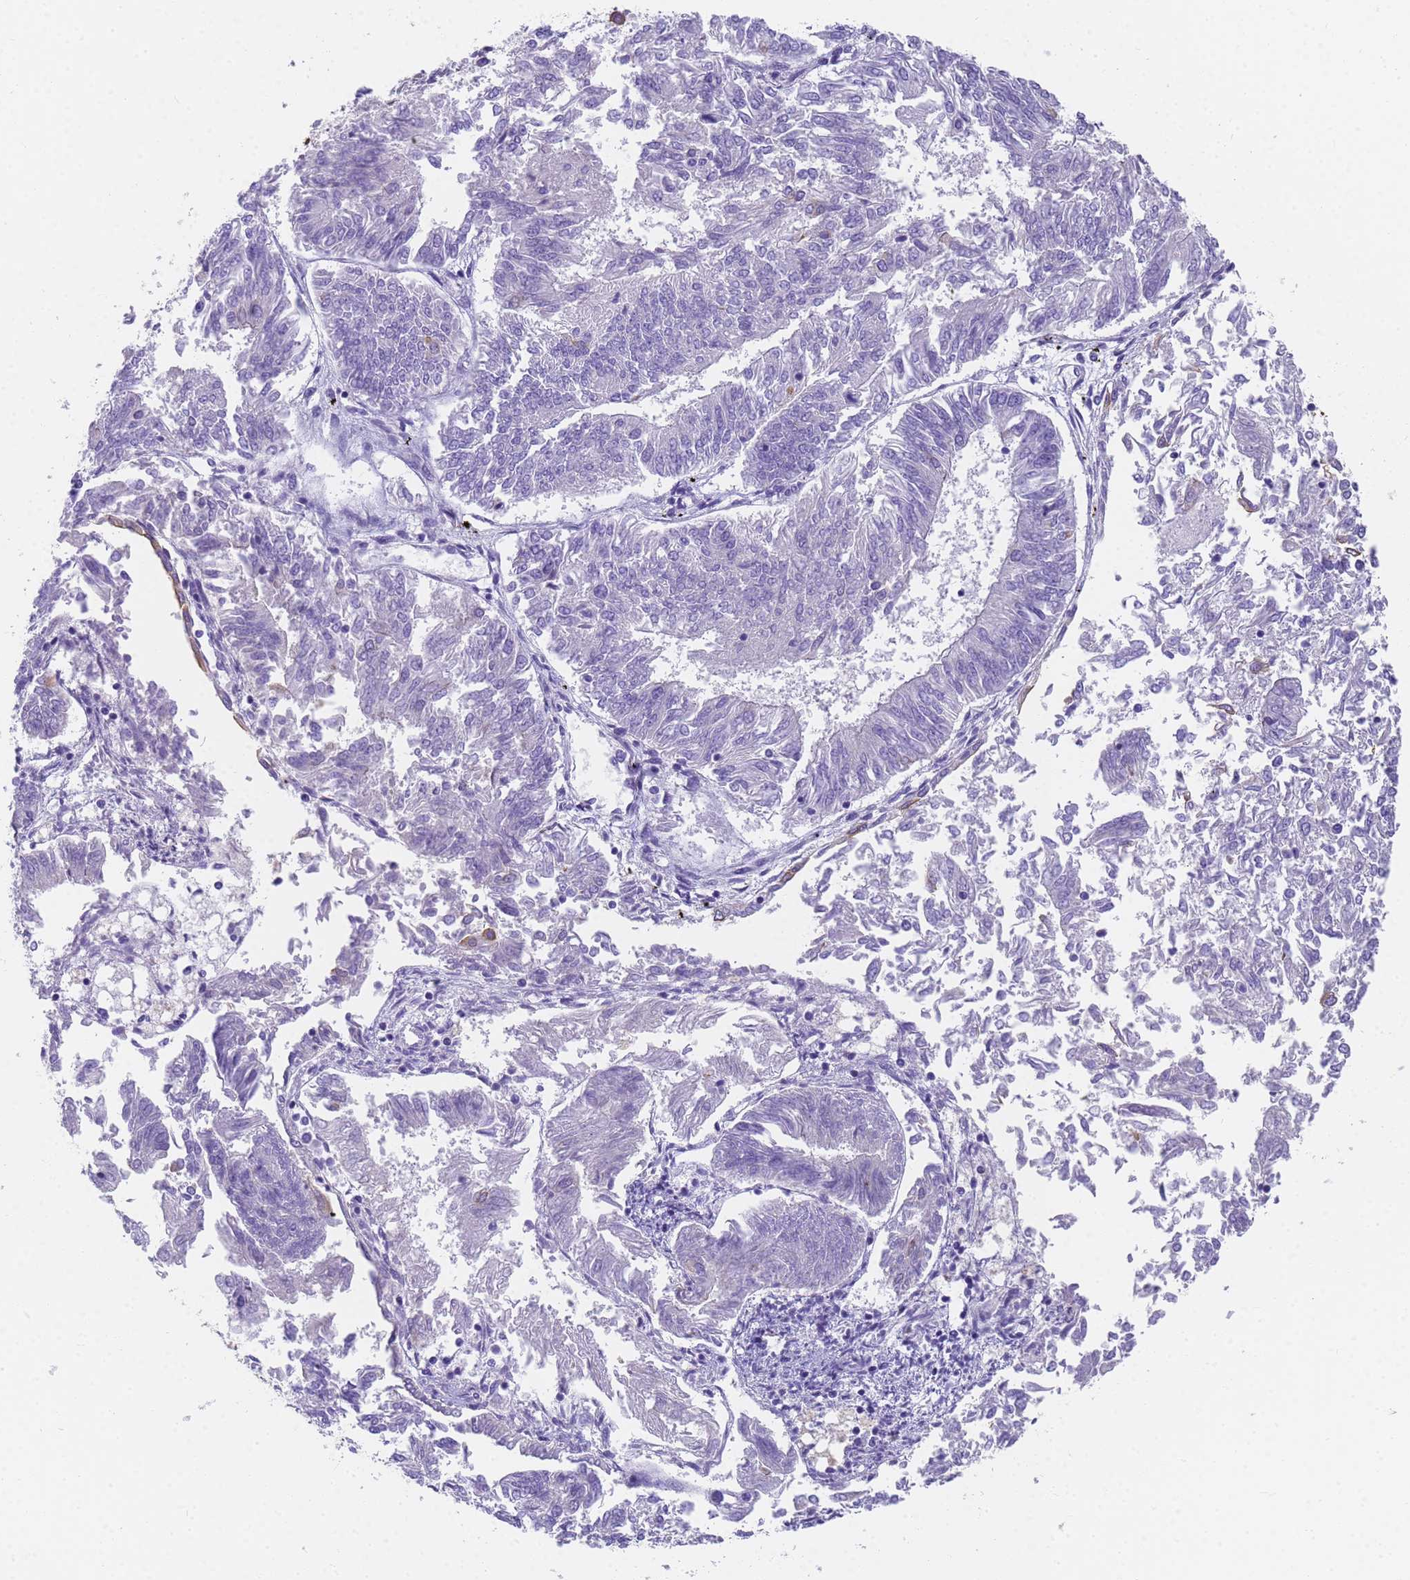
{"staining": {"intensity": "moderate", "quantity": "<25%", "location": "cytoplasmic/membranous"}, "tissue": "endometrial cancer", "cell_type": "Tumor cells", "image_type": "cancer", "snomed": [{"axis": "morphology", "description": "Adenocarcinoma, NOS"}, {"axis": "topography", "description": "Endometrium"}], "caption": "Human endometrial cancer (adenocarcinoma) stained with a brown dye exhibits moderate cytoplasmic/membranous positive expression in about <25% of tumor cells.", "gene": "MVB12A", "patient": {"sex": "female", "age": 58}}